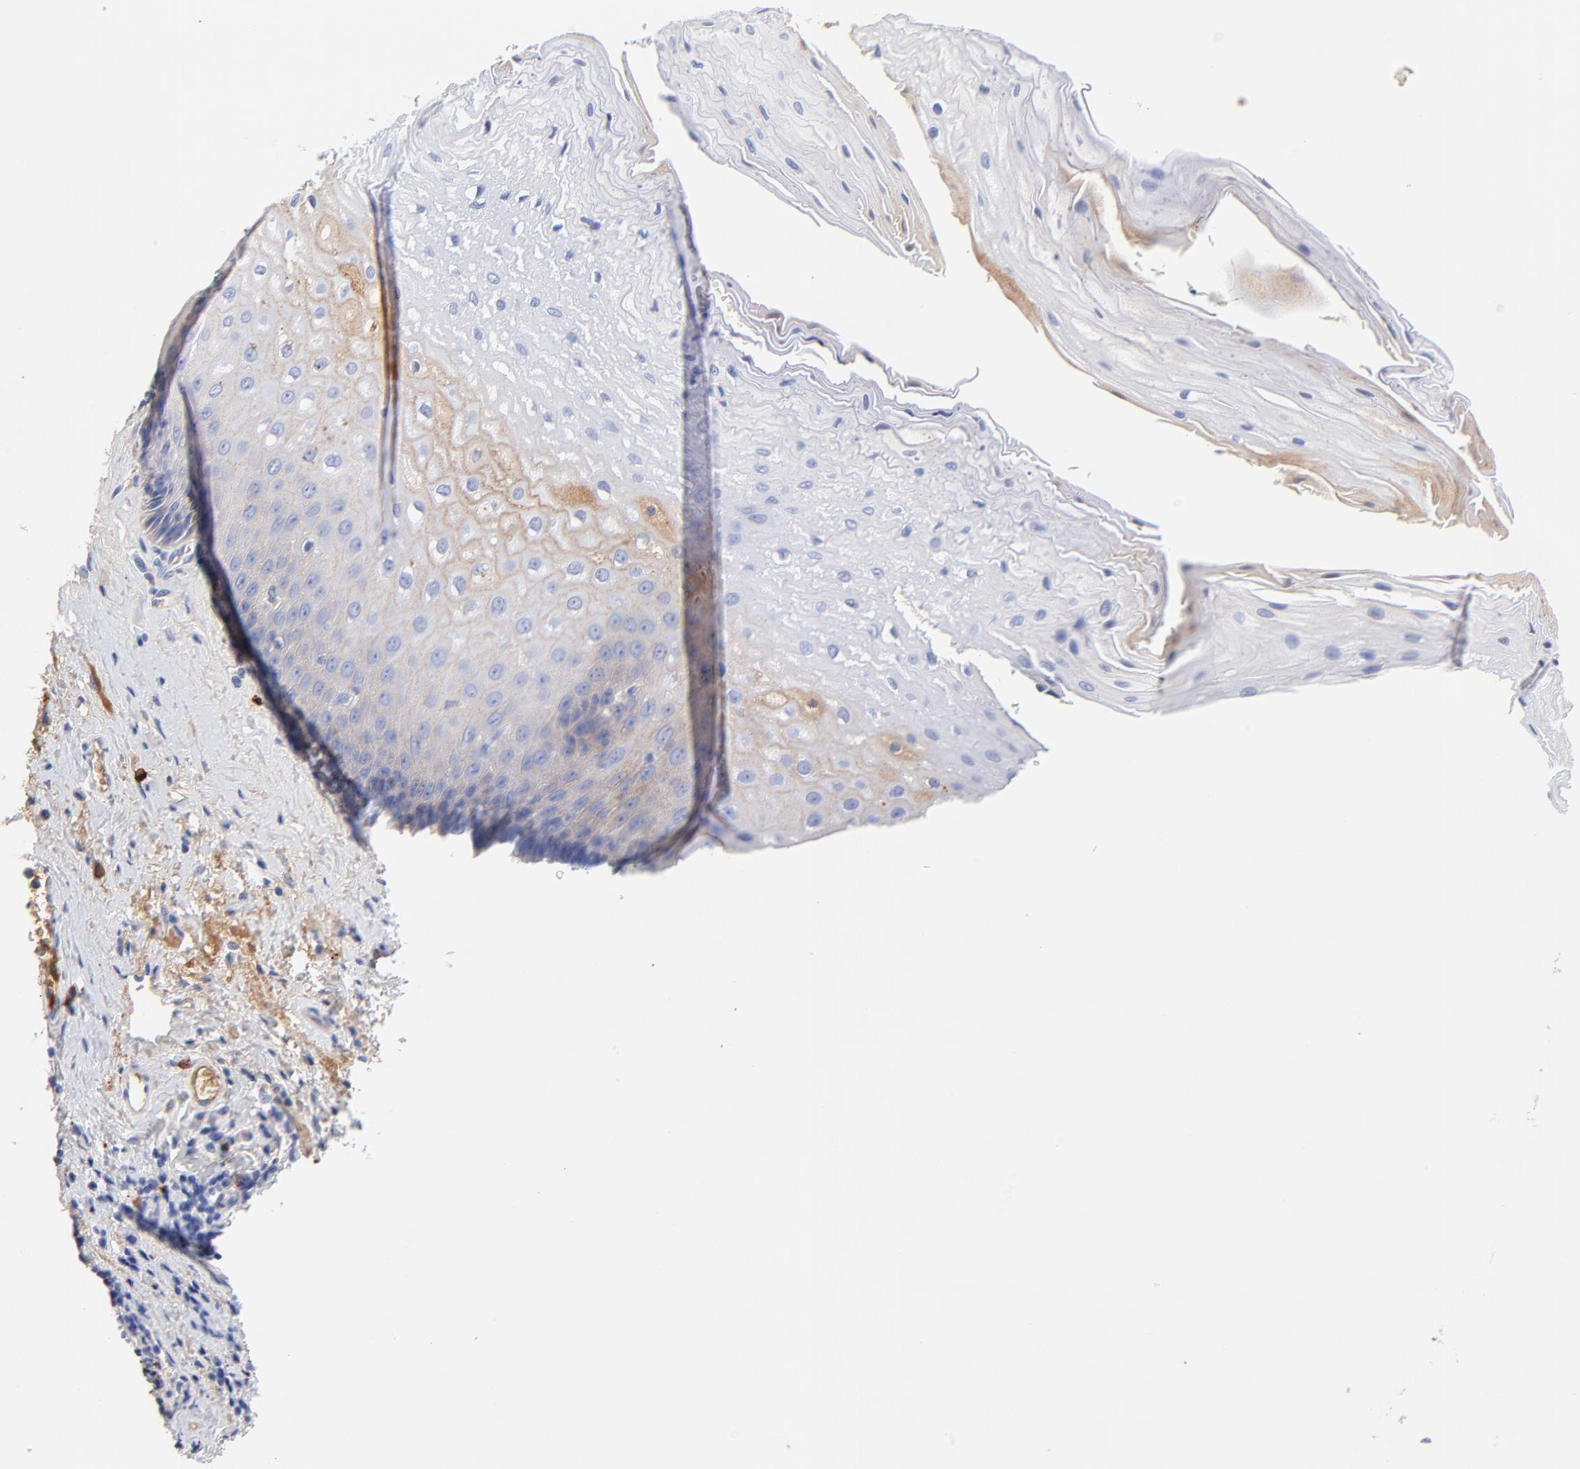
{"staining": {"intensity": "weak", "quantity": "<25%", "location": "cytoplasmic/membranous"}, "tissue": "esophagus", "cell_type": "Squamous epithelial cells", "image_type": "normal", "snomed": [{"axis": "morphology", "description": "Normal tissue, NOS"}, {"axis": "topography", "description": "Esophagus"}], "caption": "This is an IHC image of normal esophagus. There is no positivity in squamous epithelial cells.", "gene": "IGLV3", "patient": {"sex": "male", "age": 62}}